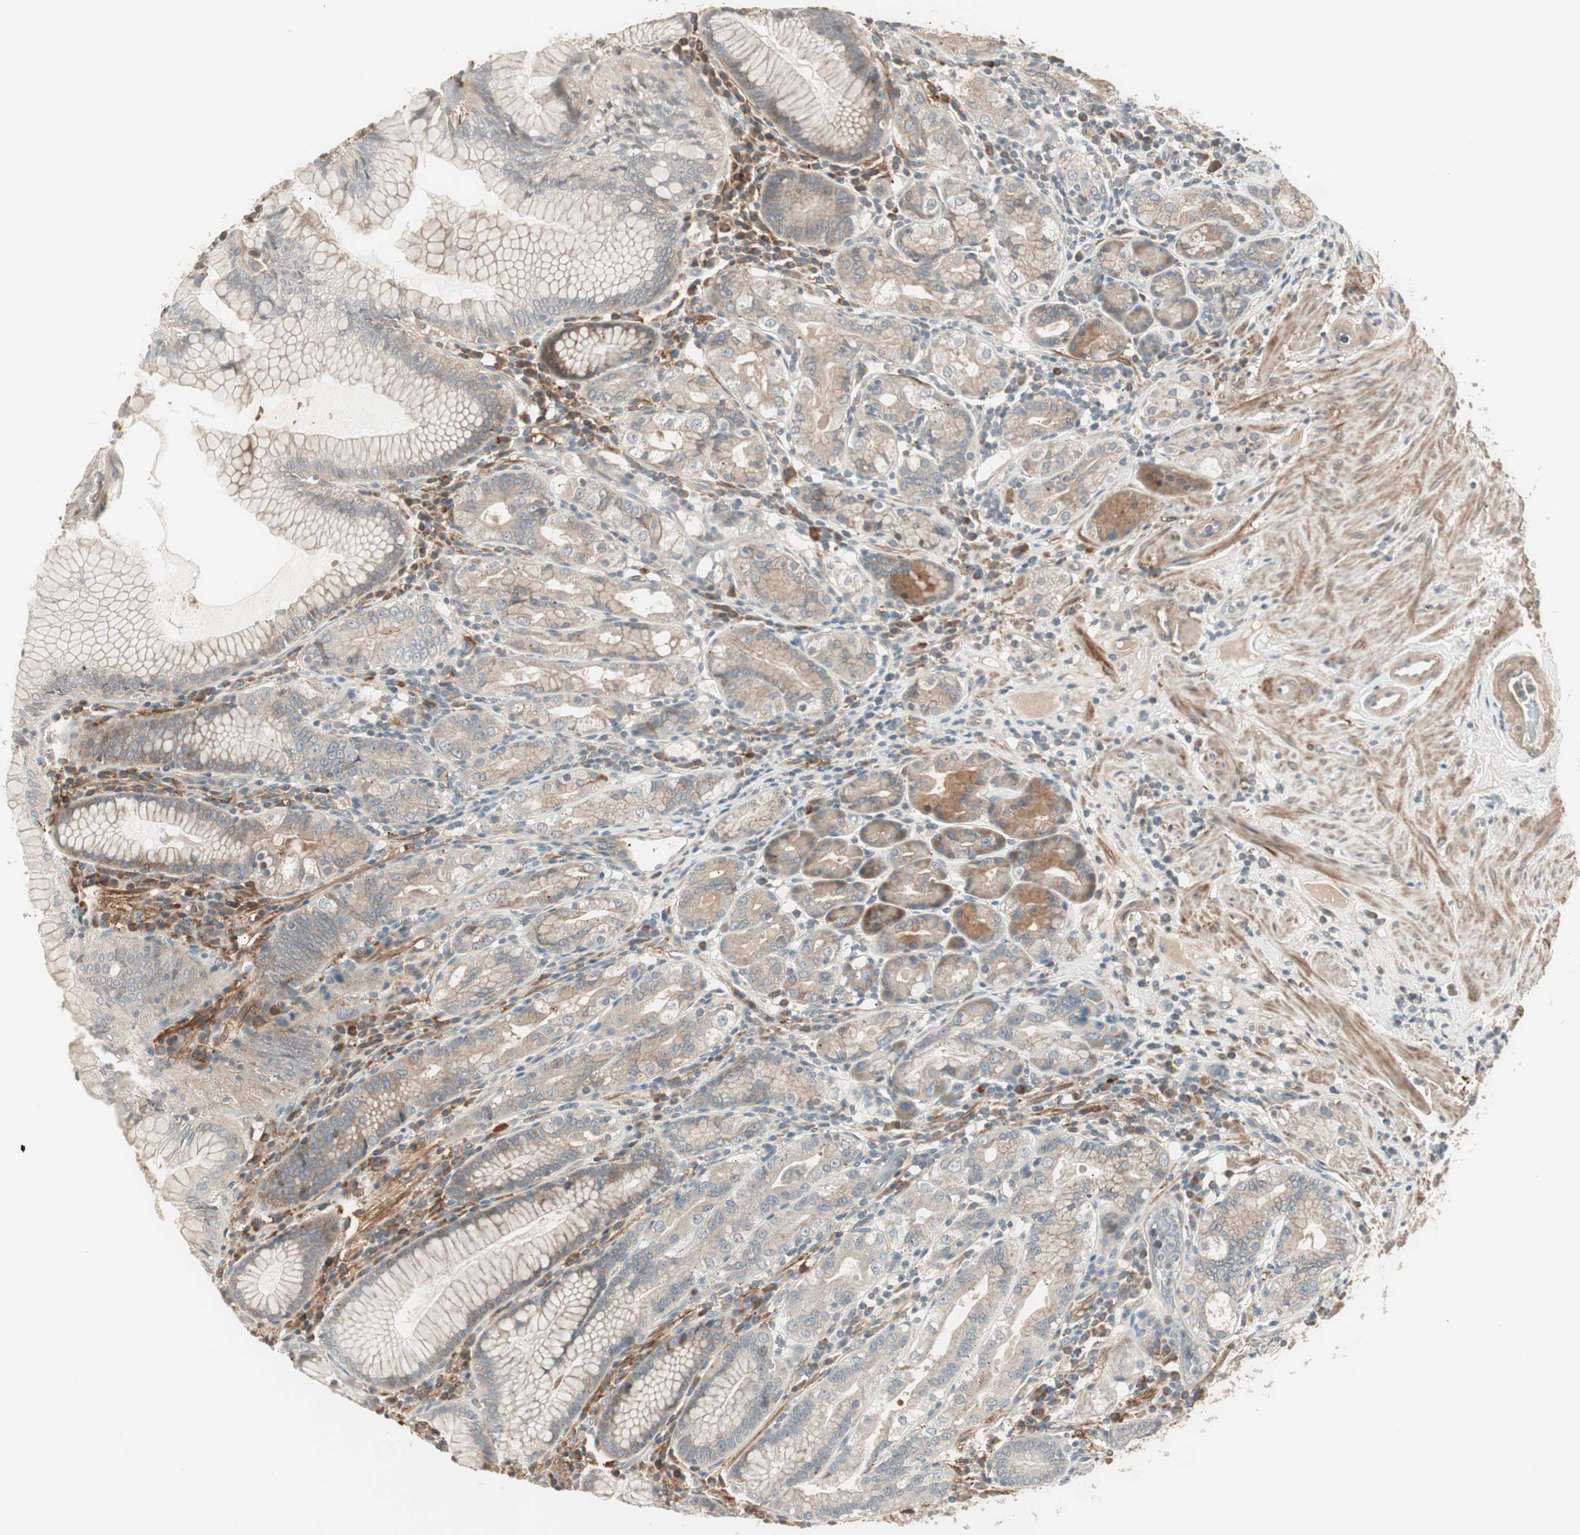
{"staining": {"intensity": "moderate", "quantity": ">75%", "location": "cytoplasmic/membranous"}, "tissue": "stomach", "cell_type": "Glandular cells", "image_type": "normal", "snomed": [{"axis": "morphology", "description": "Normal tissue, NOS"}, {"axis": "topography", "description": "Stomach, lower"}], "caption": "Moderate cytoplasmic/membranous positivity for a protein is identified in about >75% of glandular cells of benign stomach using immunohistochemistry (IHC).", "gene": "SFRP1", "patient": {"sex": "female", "age": 76}}